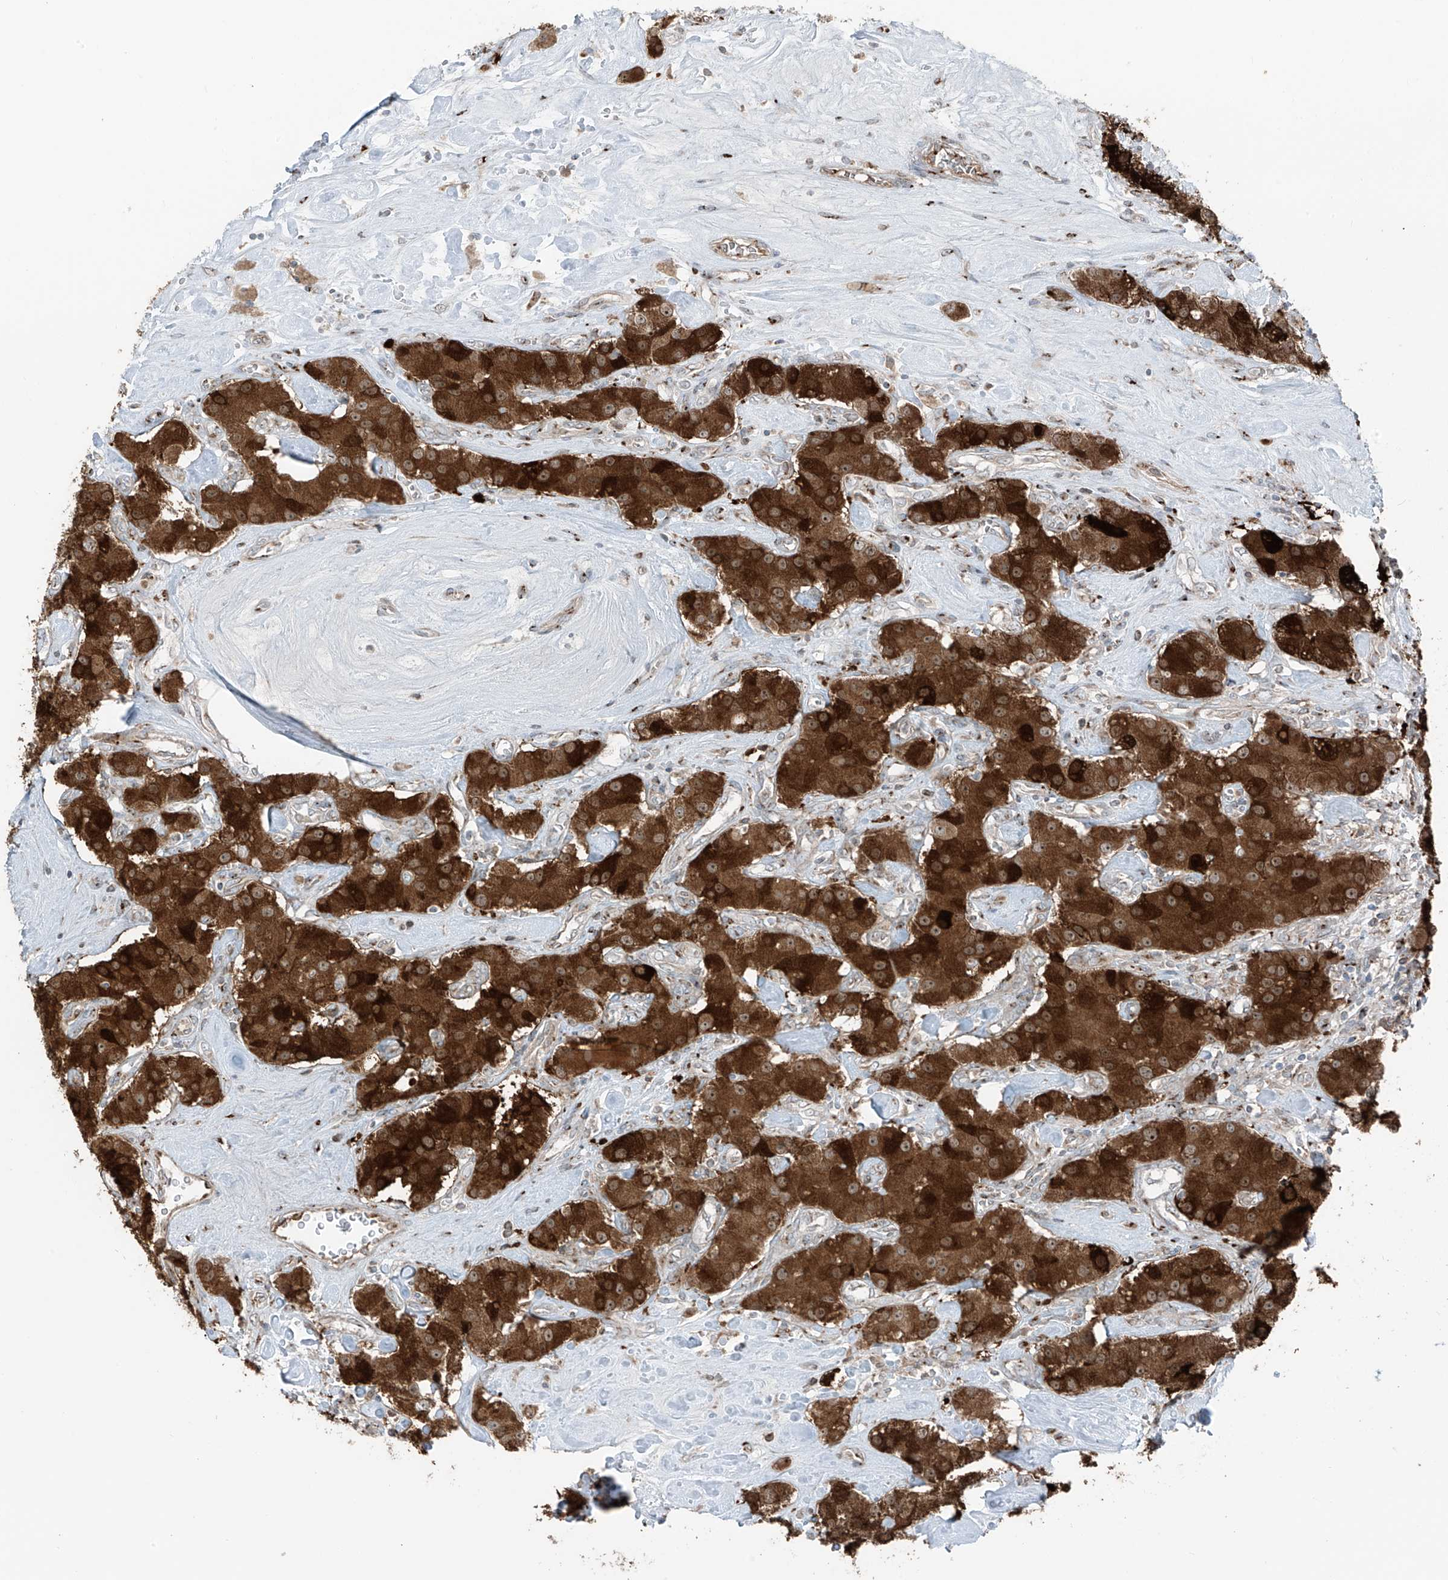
{"staining": {"intensity": "strong", "quantity": ">75%", "location": "cytoplasmic/membranous"}, "tissue": "carcinoid", "cell_type": "Tumor cells", "image_type": "cancer", "snomed": [{"axis": "morphology", "description": "Carcinoid, malignant, NOS"}, {"axis": "topography", "description": "Pancreas"}], "caption": "This photomicrograph displays immunohistochemistry staining of human carcinoid, with high strong cytoplasmic/membranous staining in about >75% of tumor cells.", "gene": "ERLEC1", "patient": {"sex": "male", "age": 41}}